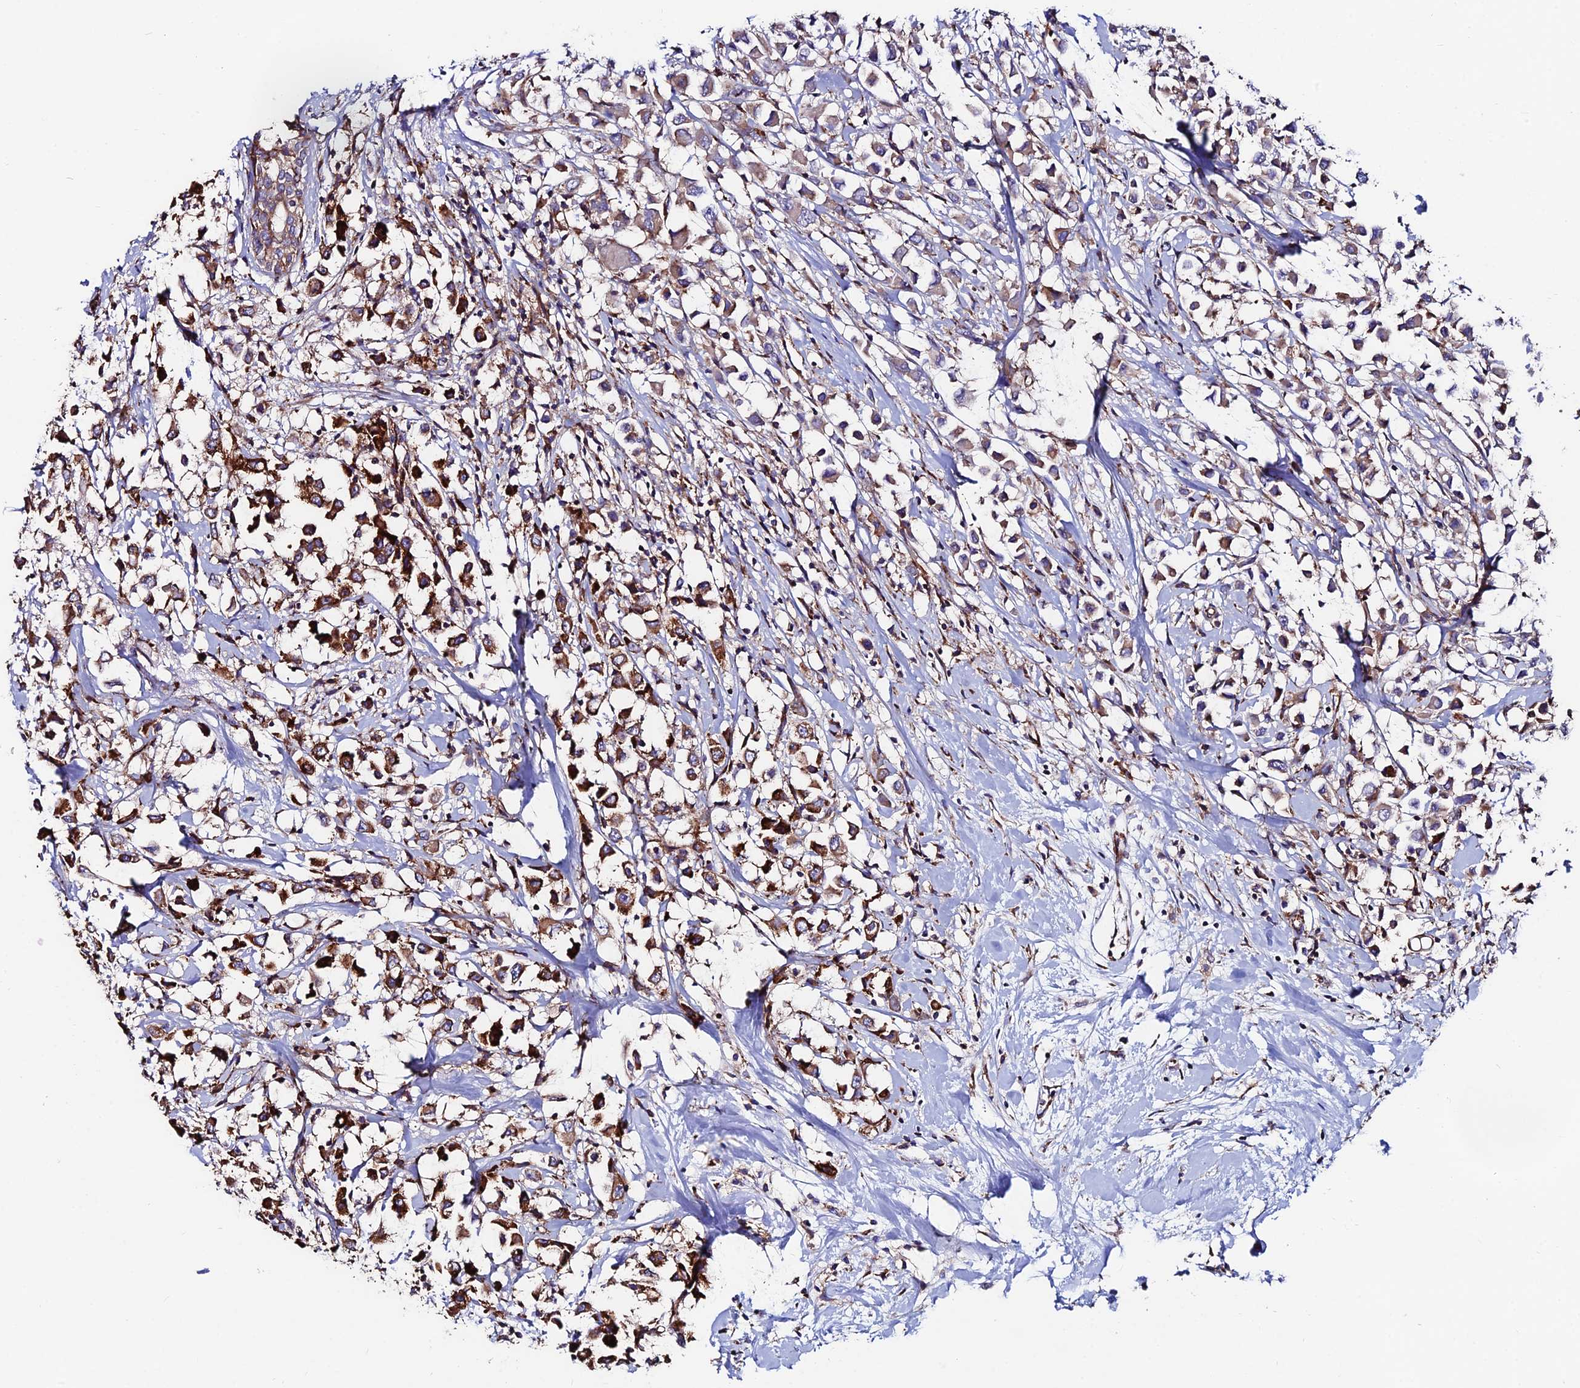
{"staining": {"intensity": "strong", "quantity": "25%-75%", "location": "cytoplasmic/membranous"}, "tissue": "breast cancer", "cell_type": "Tumor cells", "image_type": "cancer", "snomed": [{"axis": "morphology", "description": "Duct carcinoma"}, {"axis": "topography", "description": "Breast"}], "caption": "DAB immunohistochemical staining of breast intraductal carcinoma displays strong cytoplasmic/membranous protein expression in about 25%-75% of tumor cells.", "gene": "EIF3K", "patient": {"sex": "female", "age": 61}}